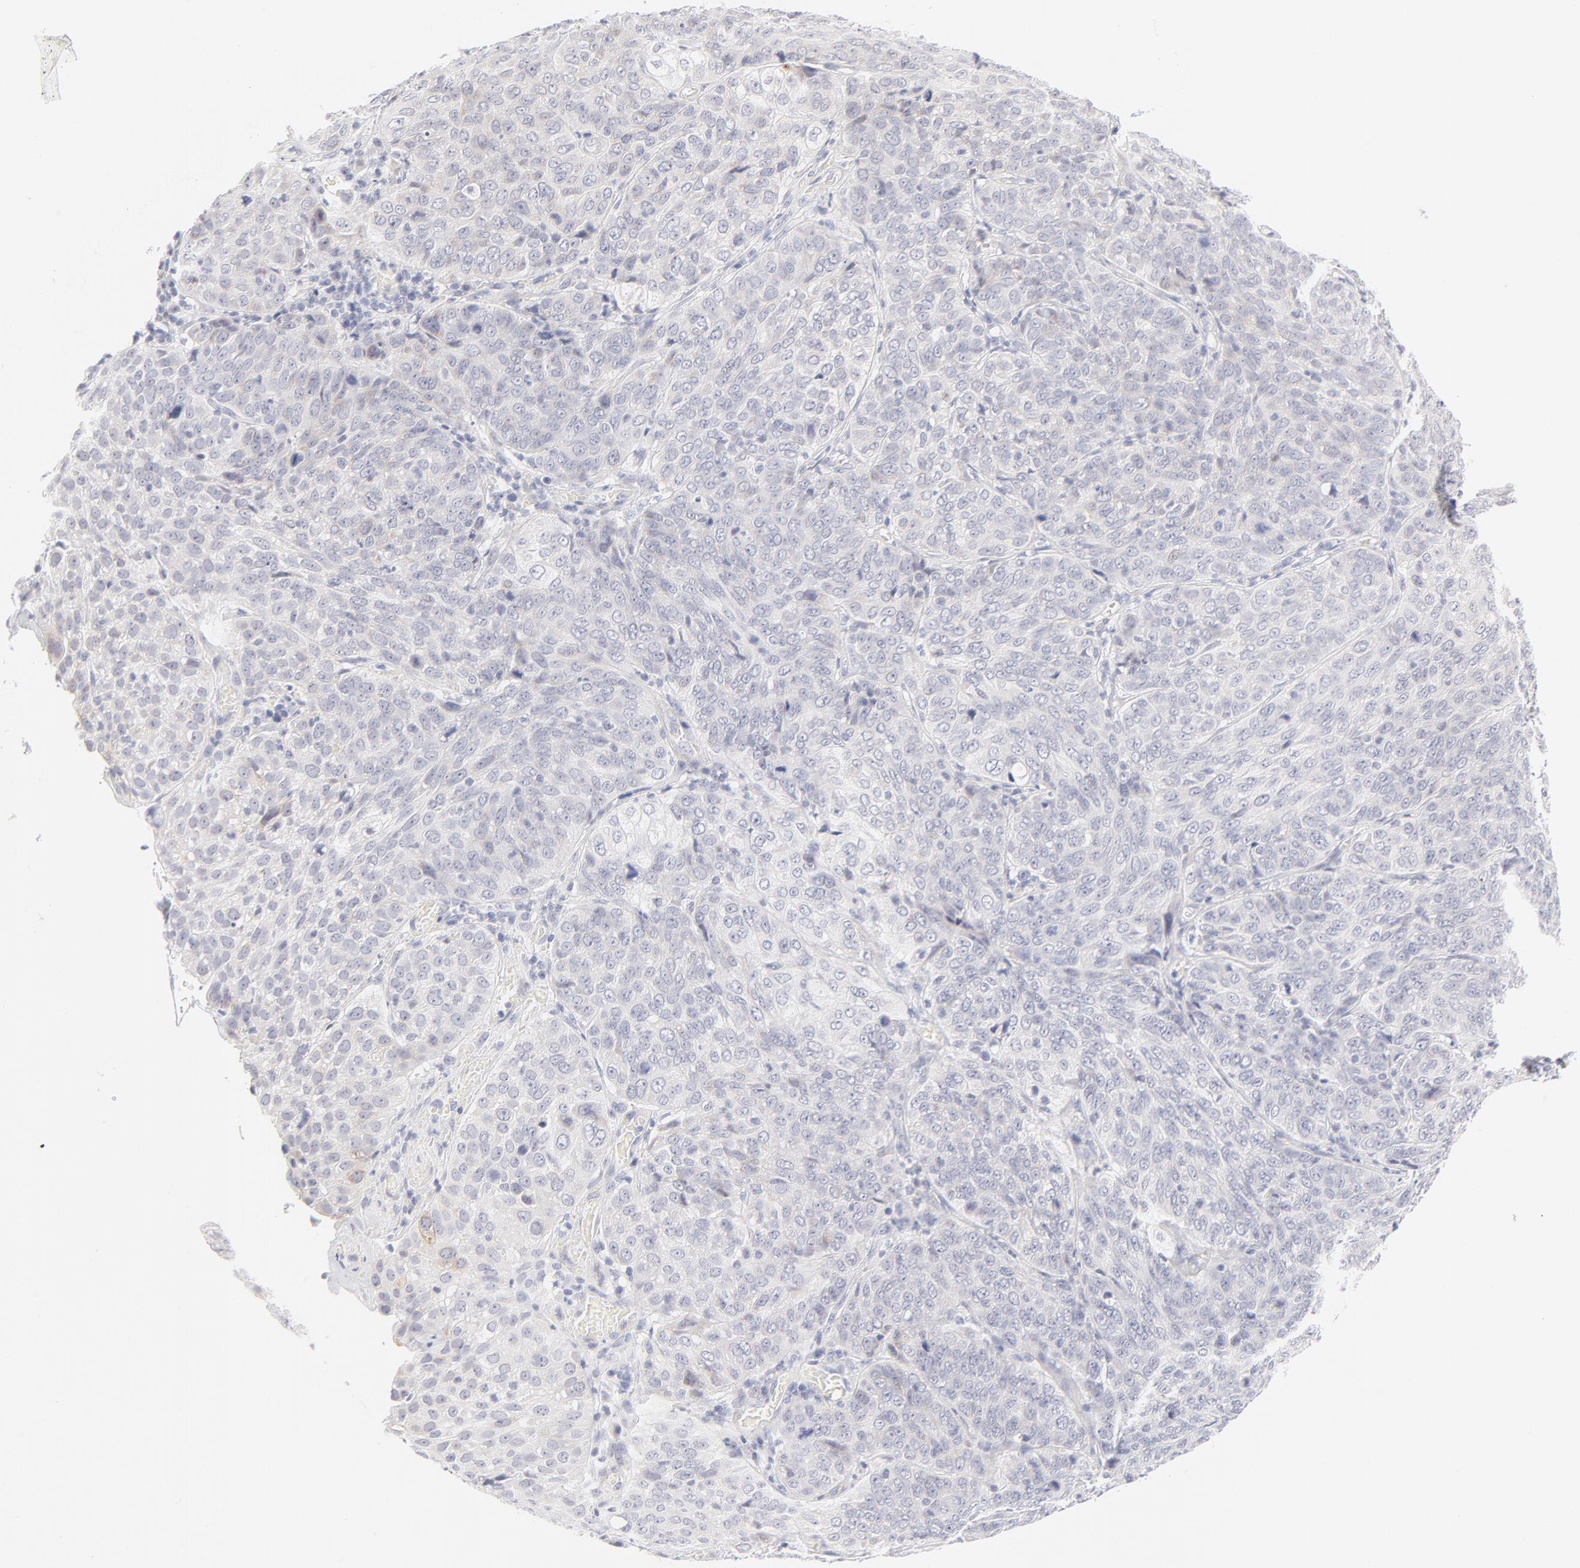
{"staining": {"intensity": "weak", "quantity": "<25%", "location": "cytoplasmic/membranous"}, "tissue": "cervical cancer", "cell_type": "Tumor cells", "image_type": "cancer", "snomed": [{"axis": "morphology", "description": "Squamous cell carcinoma, NOS"}, {"axis": "topography", "description": "Cervix"}], "caption": "High magnification brightfield microscopy of cervical cancer stained with DAB (brown) and counterstained with hematoxylin (blue): tumor cells show no significant staining.", "gene": "NPNT", "patient": {"sex": "female", "age": 38}}